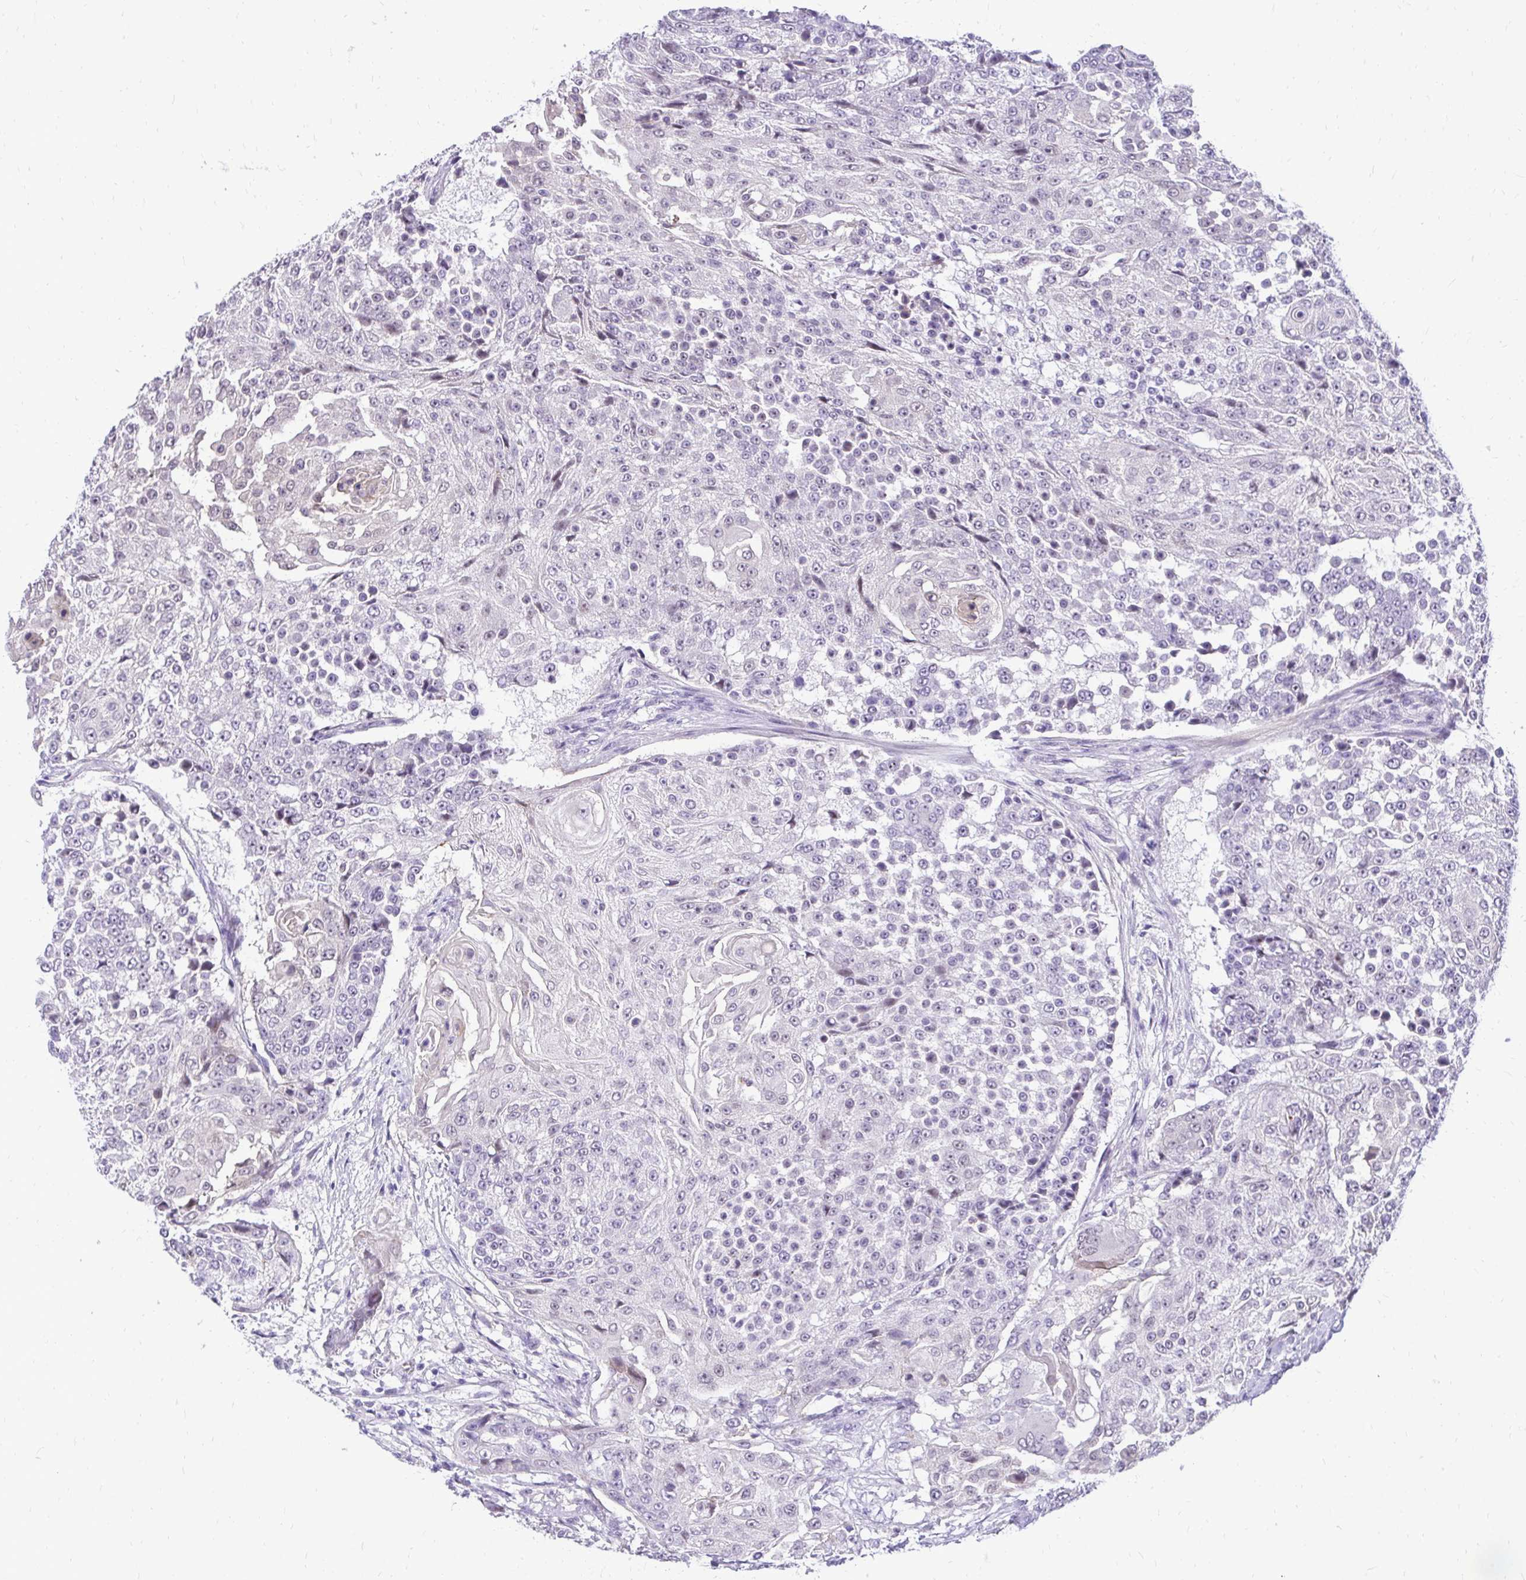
{"staining": {"intensity": "negative", "quantity": "none", "location": "none"}, "tissue": "urothelial cancer", "cell_type": "Tumor cells", "image_type": "cancer", "snomed": [{"axis": "morphology", "description": "Urothelial carcinoma, High grade"}, {"axis": "topography", "description": "Urinary bladder"}], "caption": "Tumor cells show no significant positivity in urothelial cancer.", "gene": "ZSWIM9", "patient": {"sex": "female", "age": 63}}